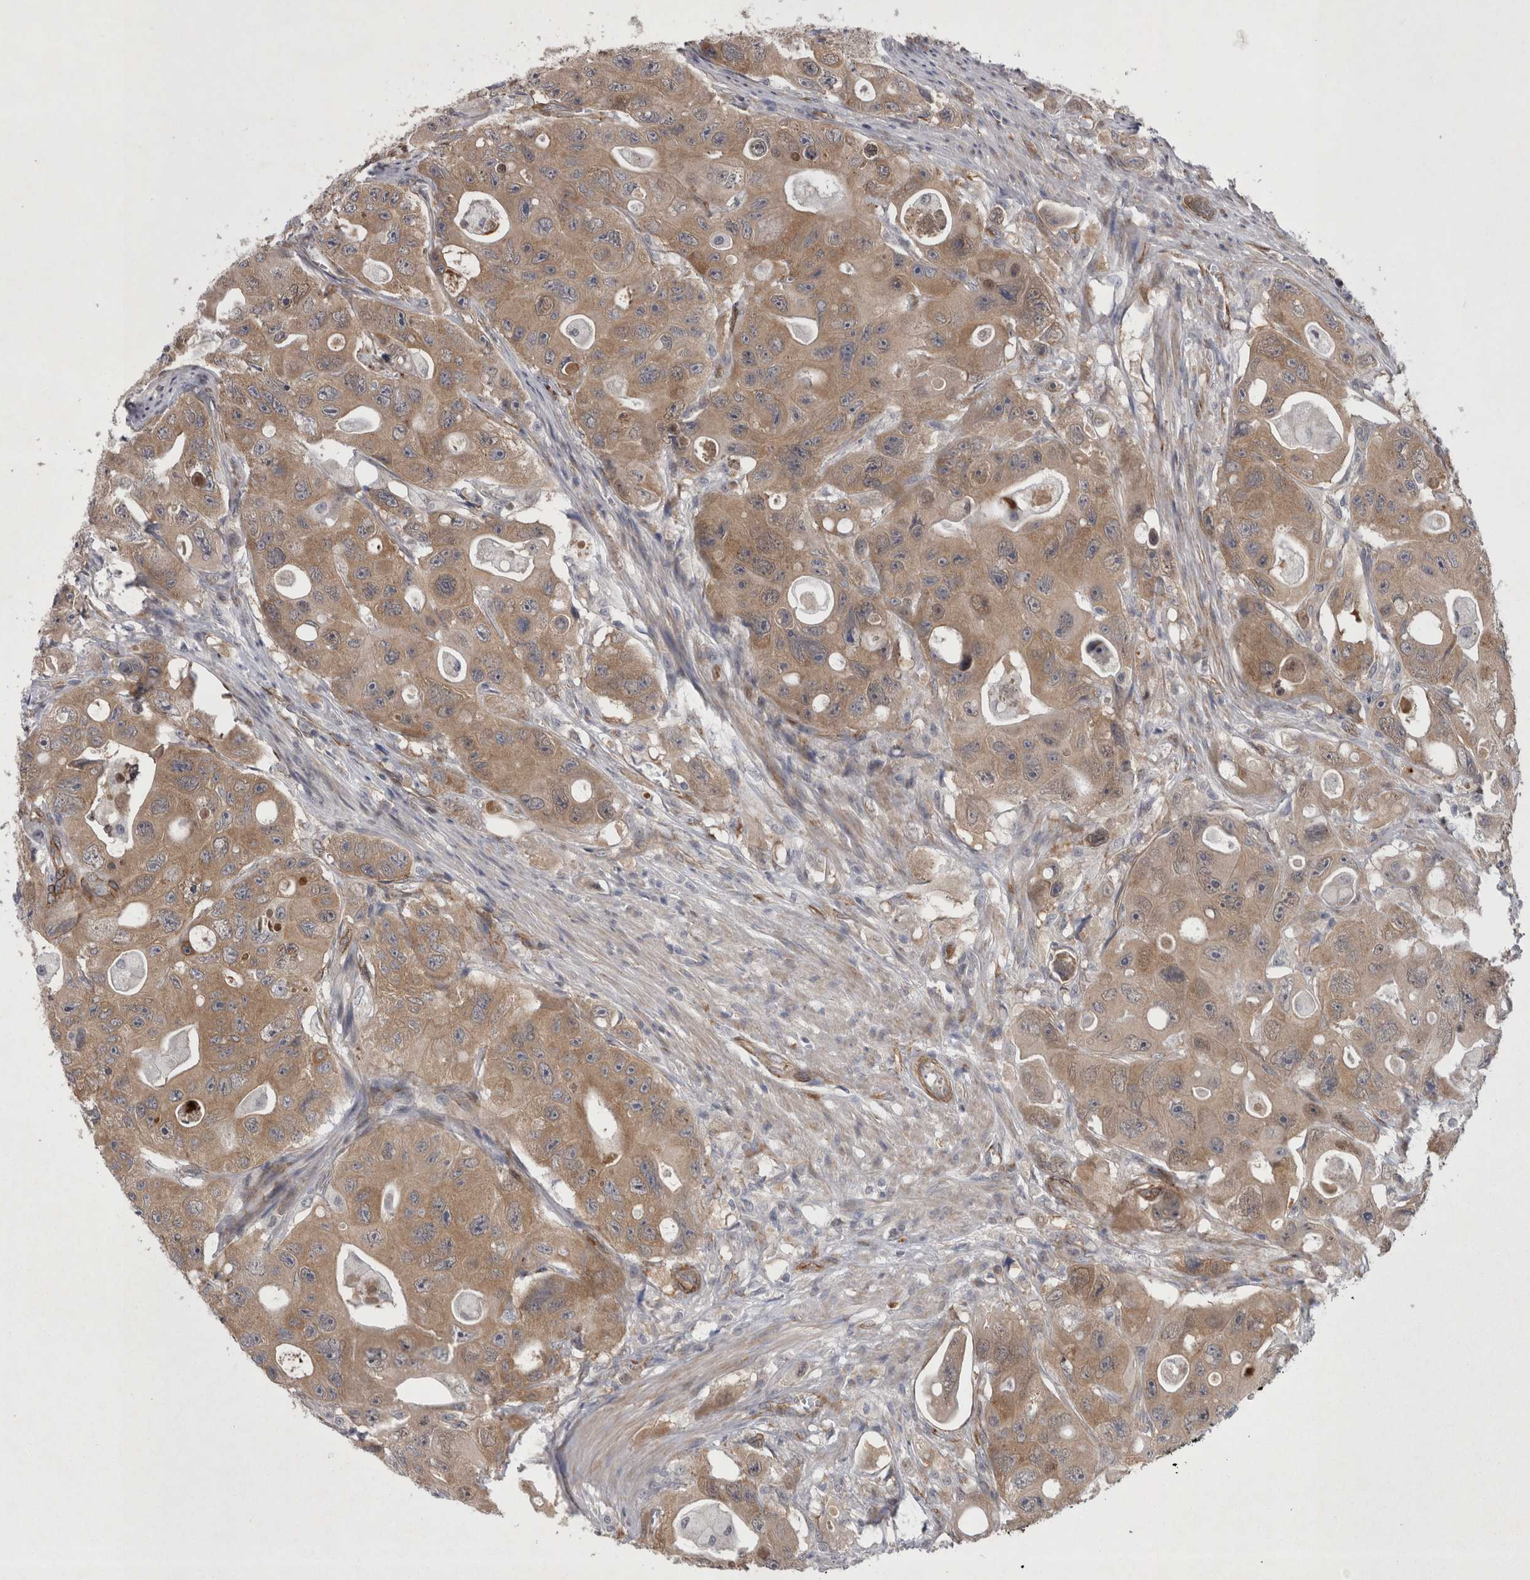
{"staining": {"intensity": "moderate", "quantity": ">75%", "location": "cytoplasmic/membranous"}, "tissue": "colorectal cancer", "cell_type": "Tumor cells", "image_type": "cancer", "snomed": [{"axis": "morphology", "description": "Adenocarcinoma, NOS"}, {"axis": "topography", "description": "Colon"}], "caption": "Adenocarcinoma (colorectal) stained with a brown dye displays moderate cytoplasmic/membranous positive positivity in about >75% of tumor cells.", "gene": "DDX6", "patient": {"sex": "female", "age": 46}}